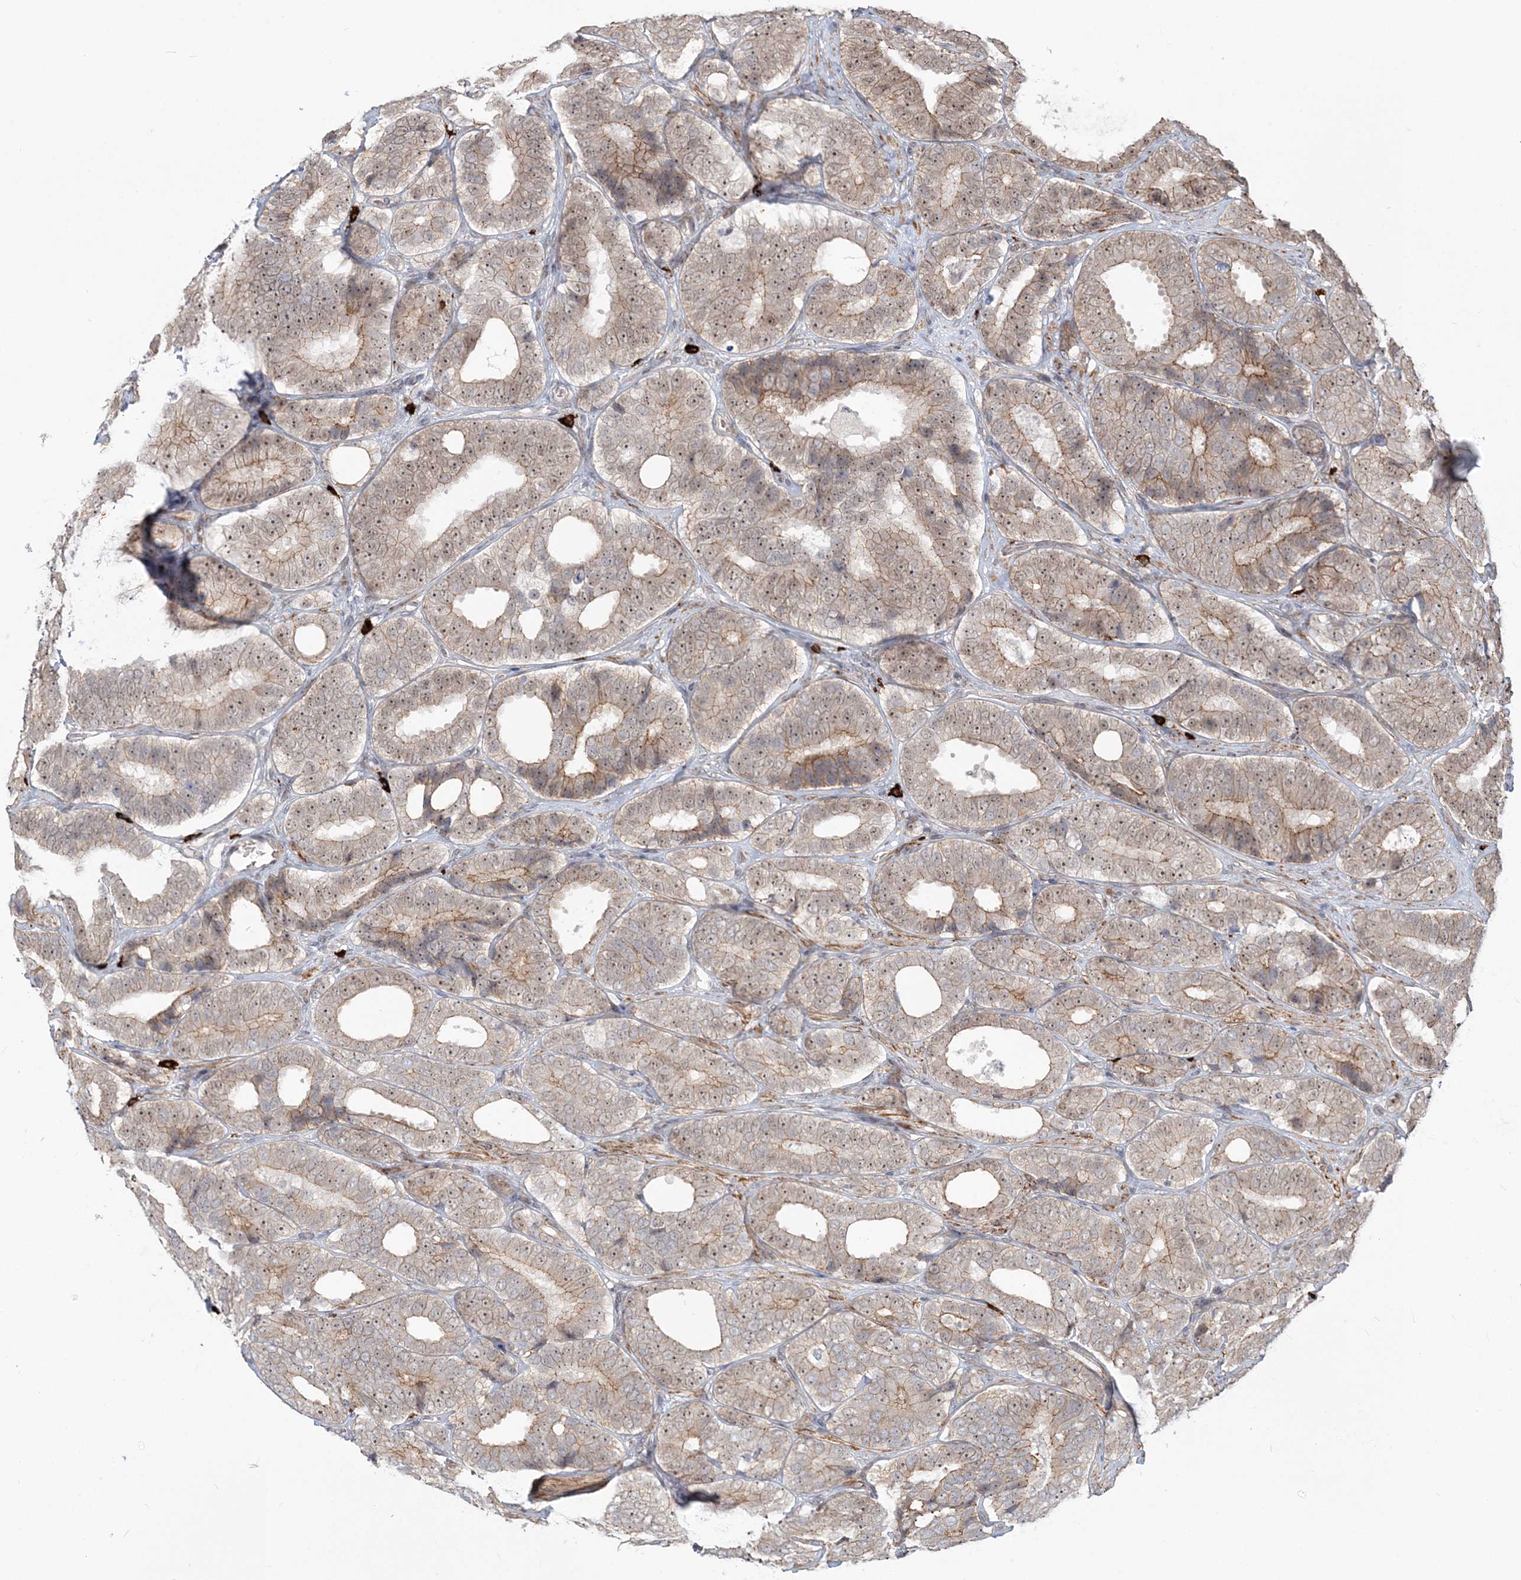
{"staining": {"intensity": "weak", "quantity": ">75%", "location": "cytoplasmic/membranous,nuclear"}, "tissue": "prostate cancer", "cell_type": "Tumor cells", "image_type": "cancer", "snomed": [{"axis": "morphology", "description": "Adenocarcinoma, High grade"}, {"axis": "topography", "description": "Prostate"}], "caption": "Prostate high-grade adenocarcinoma stained with DAB (3,3'-diaminobenzidine) immunohistochemistry displays low levels of weak cytoplasmic/membranous and nuclear staining in about >75% of tumor cells.", "gene": "SH3PXD2A", "patient": {"sex": "male", "age": 56}}